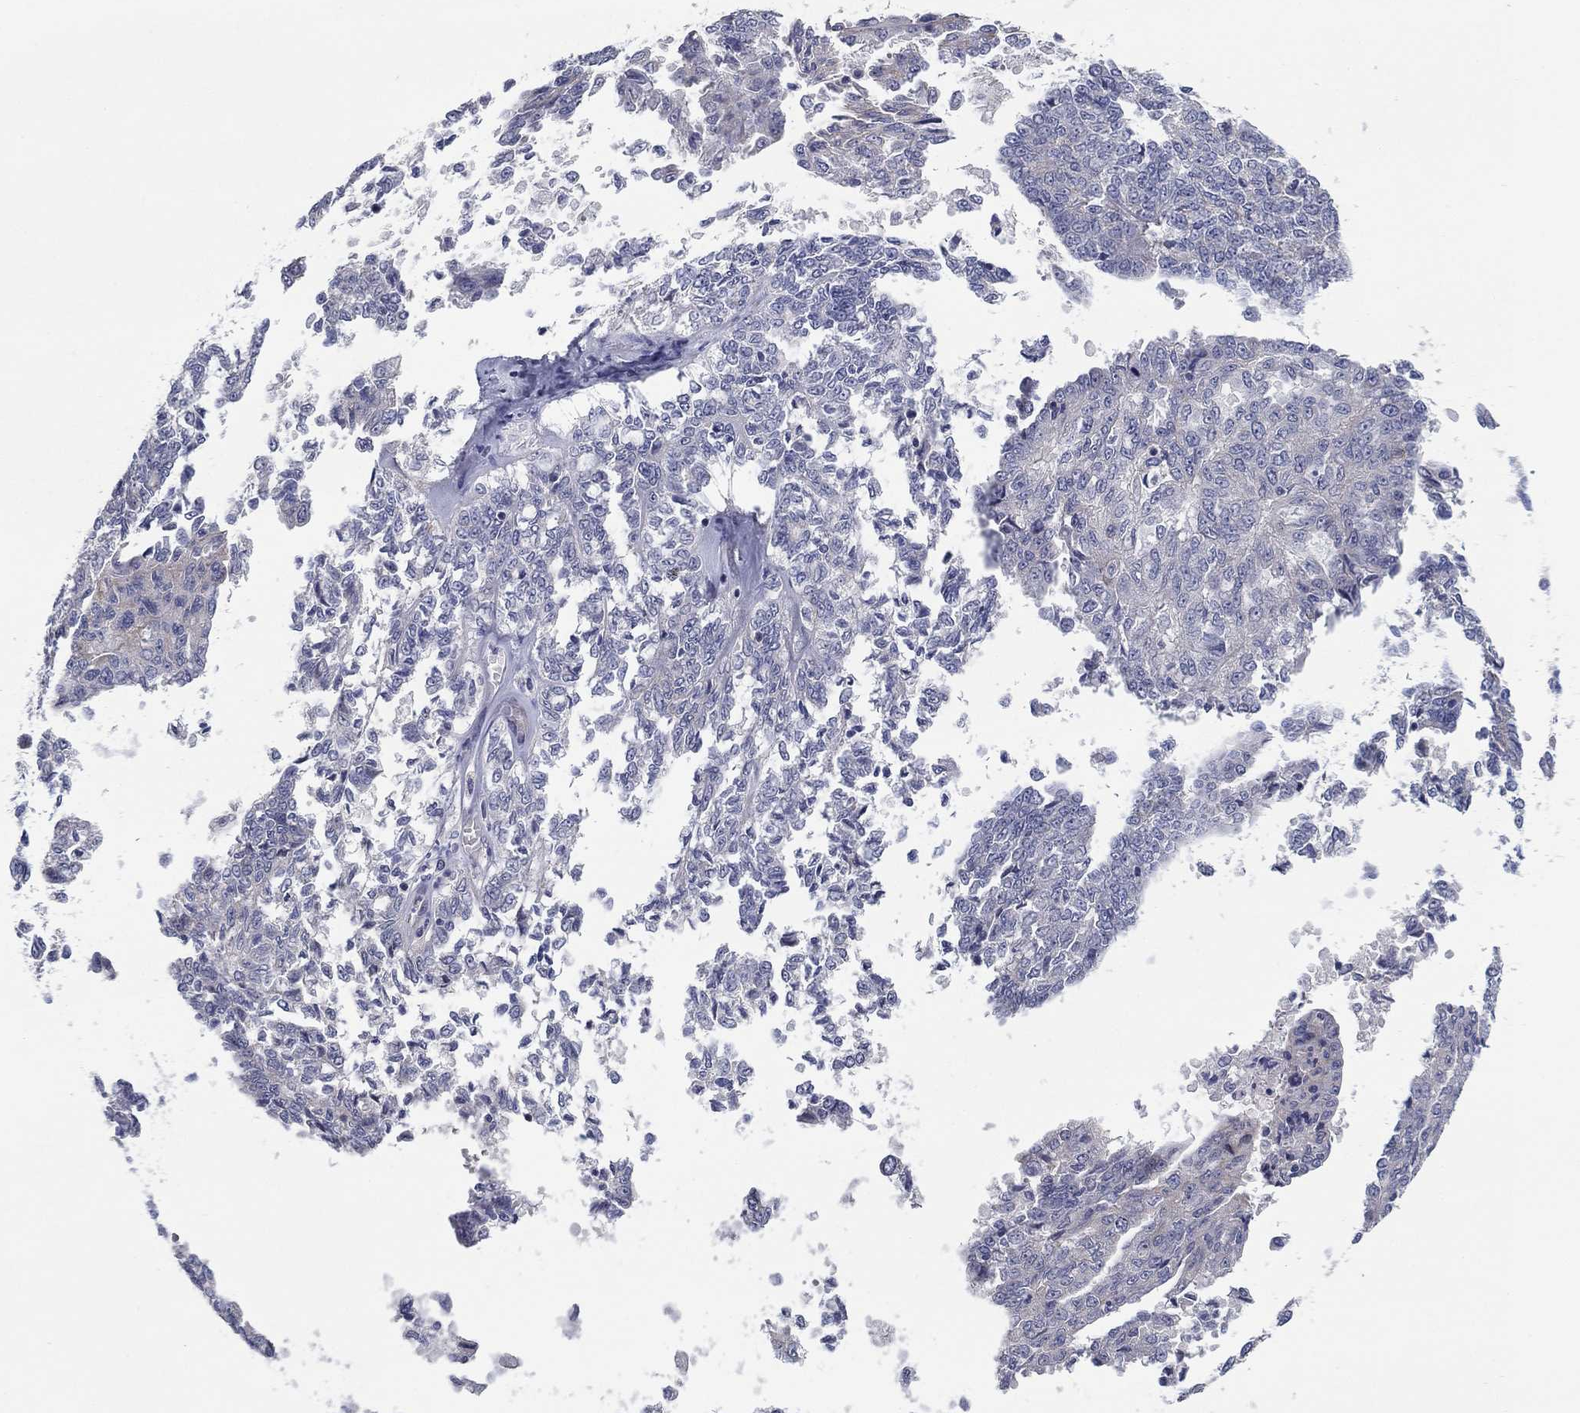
{"staining": {"intensity": "negative", "quantity": "none", "location": "none"}, "tissue": "ovarian cancer", "cell_type": "Tumor cells", "image_type": "cancer", "snomed": [{"axis": "morphology", "description": "Cystadenocarcinoma, serous, NOS"}, {"axis": "topography", "description": "Ovary"}], "caption": "An IHC image of ovarian cancer (serous cystadenocarcinoma) is shown. There is no staining in tumor cells of ovarian cancer (serous cystadenocarcinoma). (IHC, brightfield microscopy, high magnification).", "gene": "GRK7", "patient": {"sex": "female", "age": 71}}